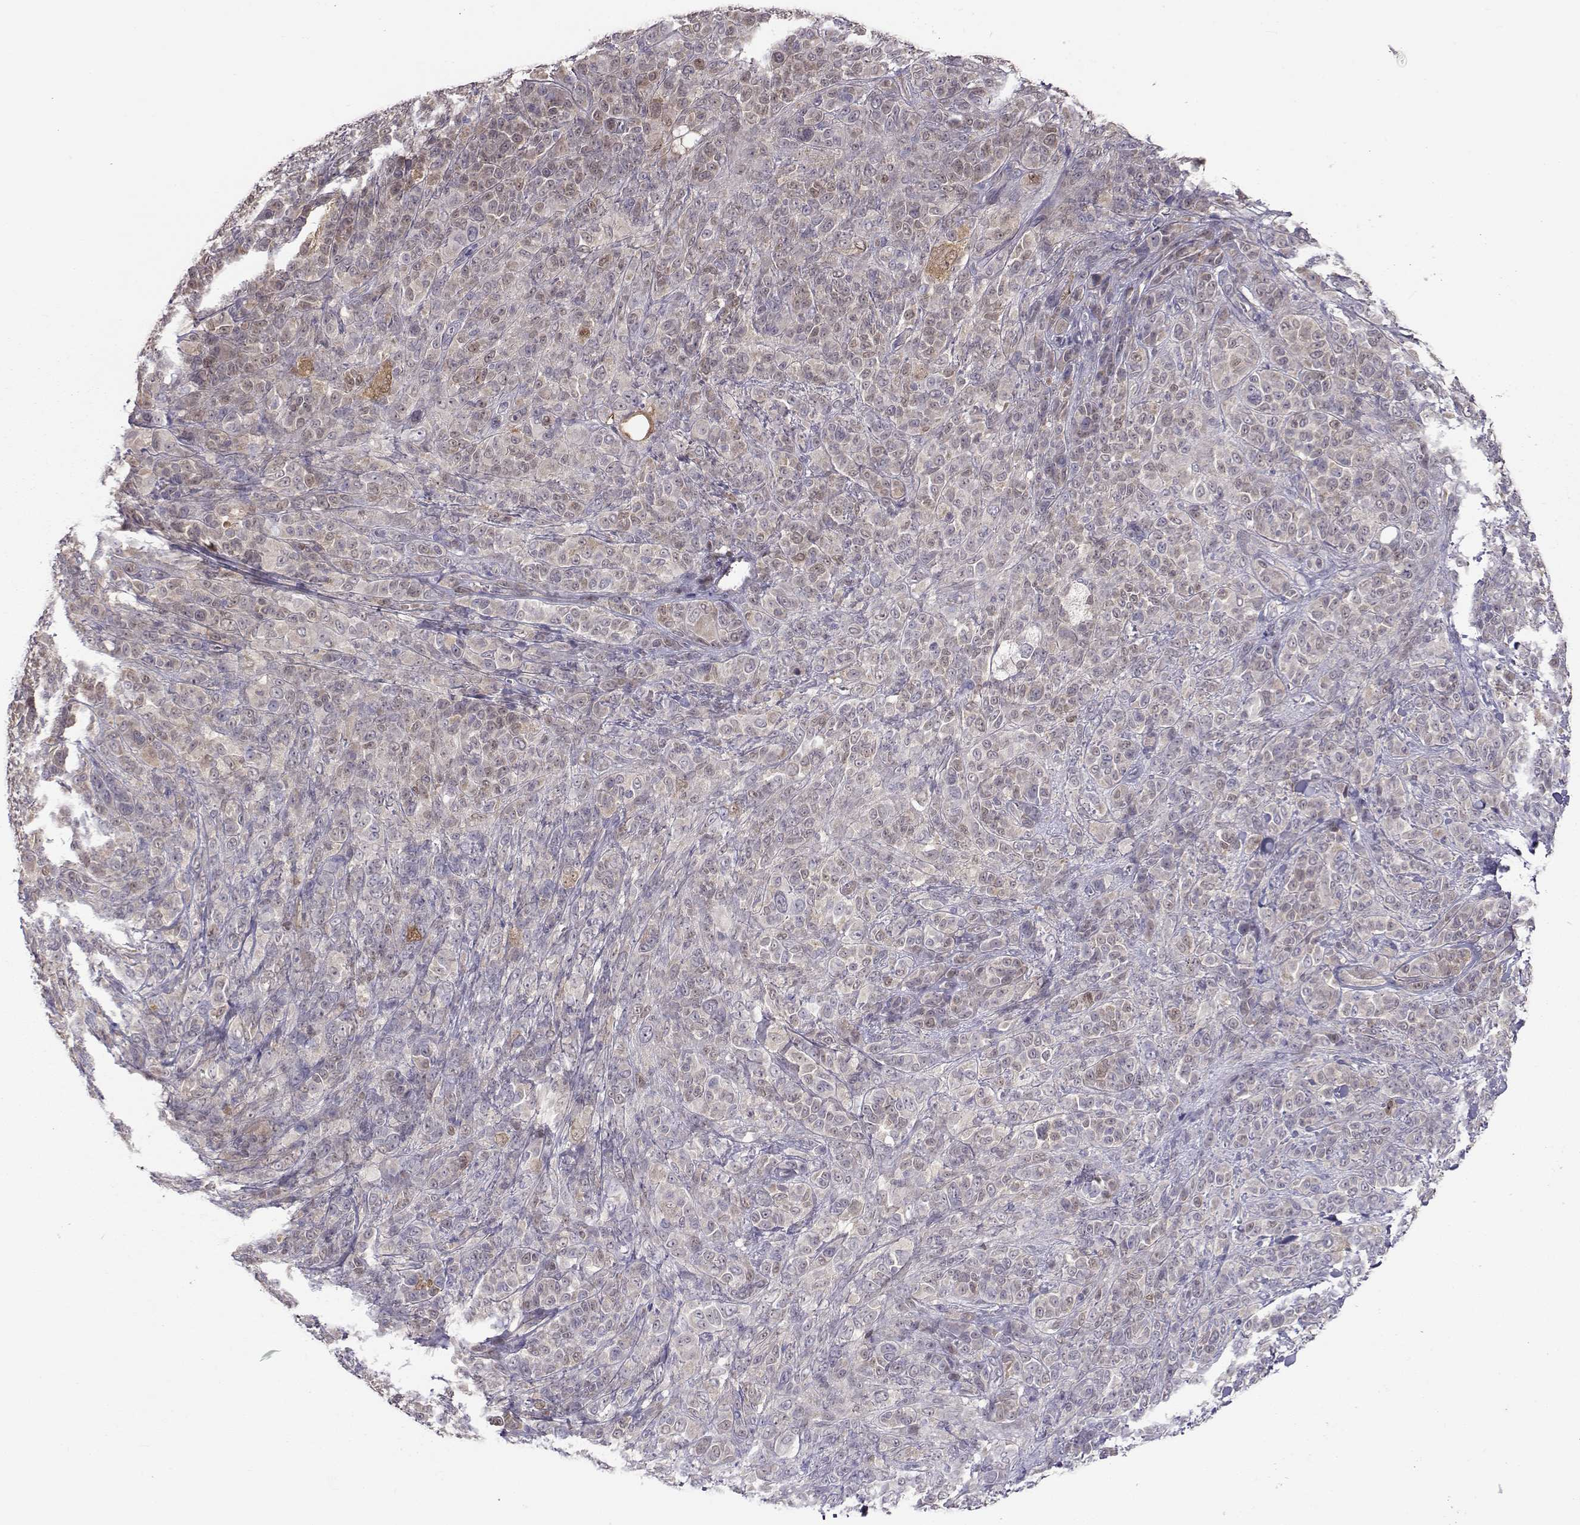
{"staining": {"intensity": "weak", "quantity": "25%-75%", "location": "cytoplasmic/membranous"}, "tissue": "melanoma", "cell_type": "Tumor cells", "image_type": "cancer", "snomed": [{"axis": "morphology", "description": "Malignant melanoma, NOS"}, {"axis": "topography", "description": "Skin"}], "caption": "Malignant melanoma stained for a protein displays weak cytoplasmic/membranous positivity in tumor cells.", "gene": "NCAM2", "patient": {"sex": "female", "age": 87}}